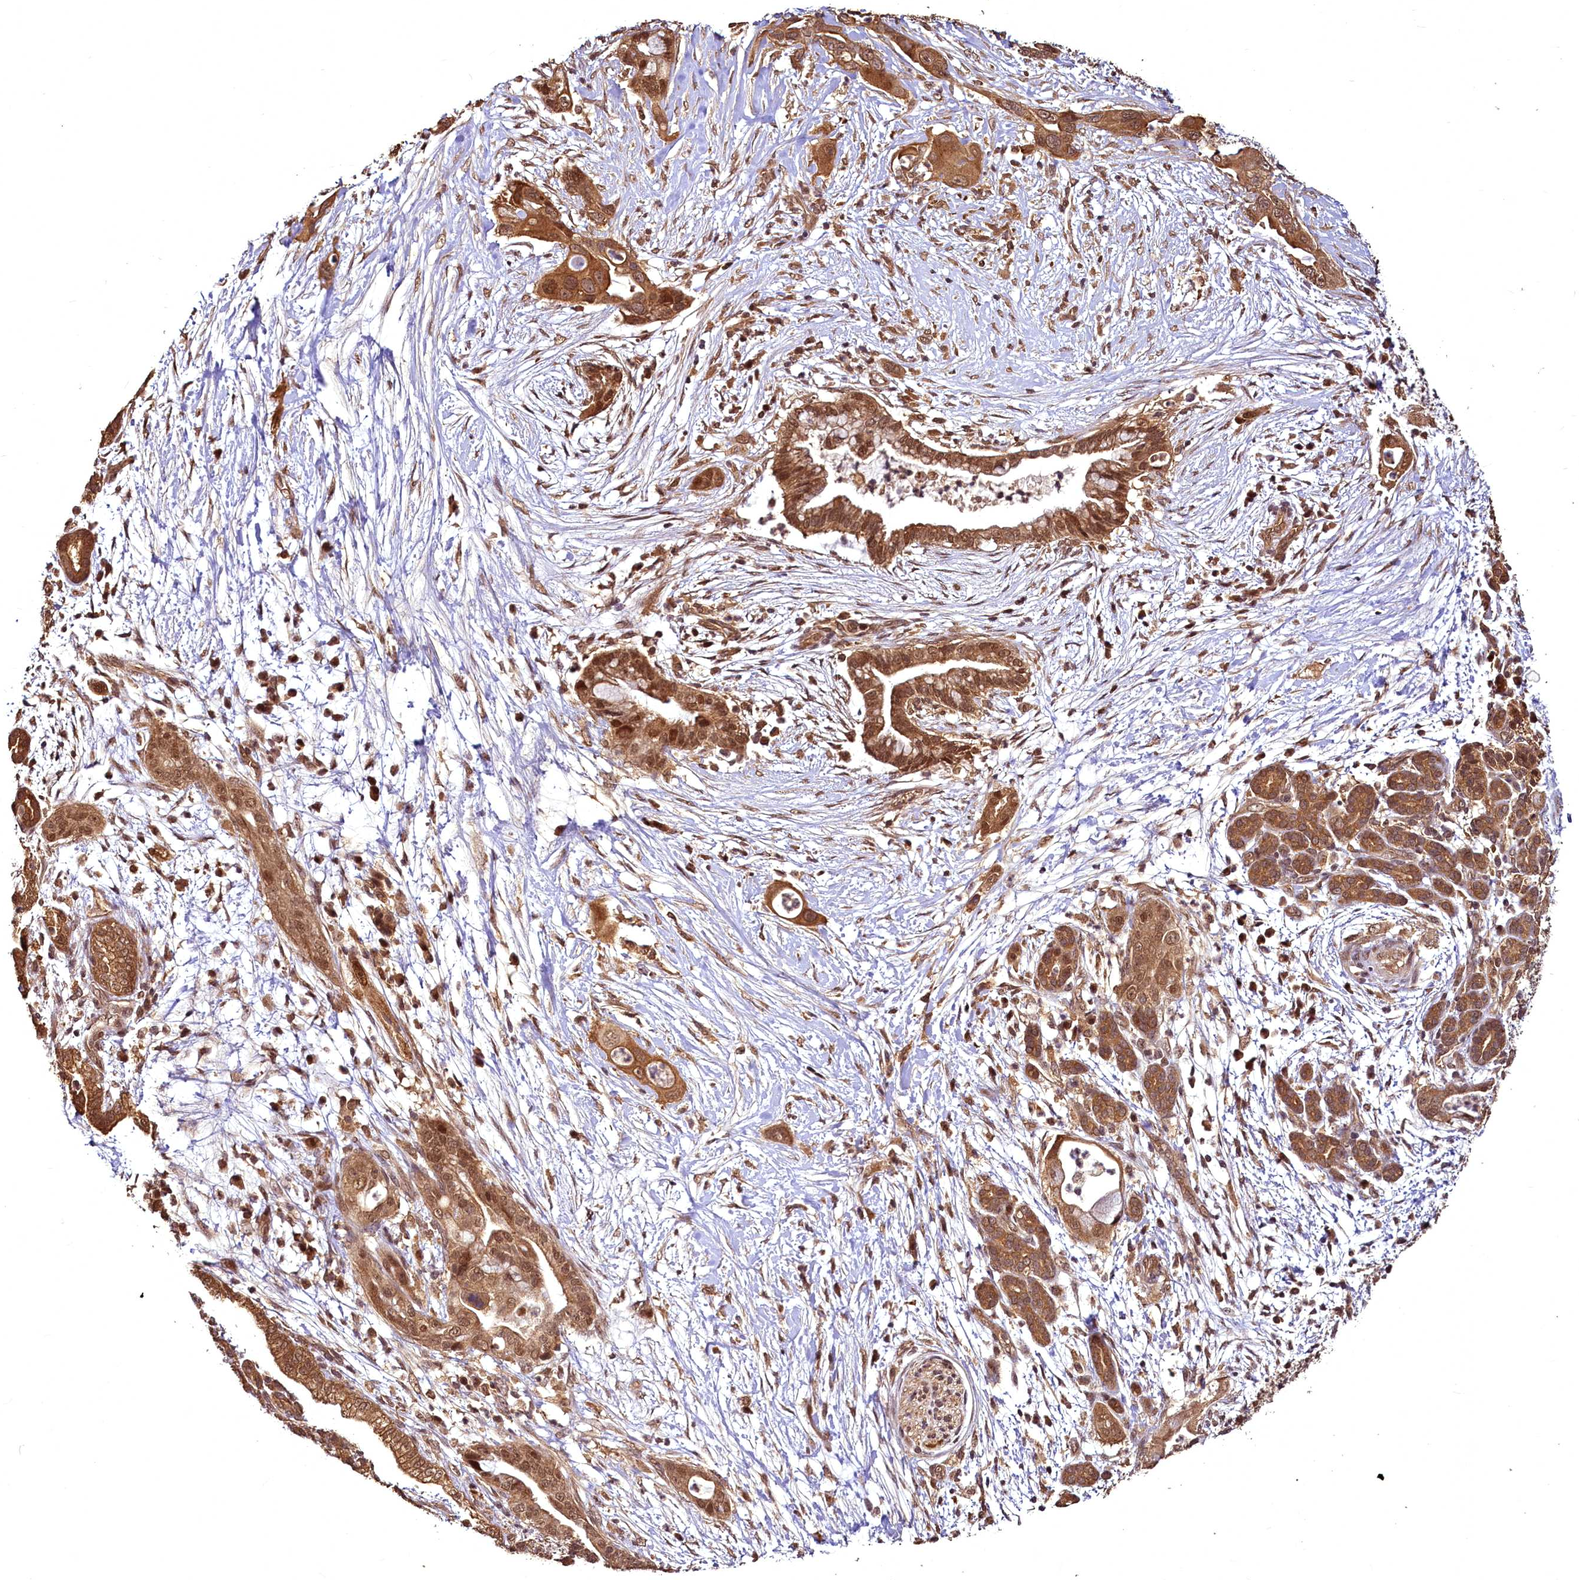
{"staining": {"intensity": "moderate", "quantity": ">75%", "location": "cytoplasmic/membranous,nuclear"}, "tissue": "pancreatic cancer", "cell_type": "Tumor cells", "image_type": "cancer", "snomed": [{"axis": "morphology", "description": "Adenocarcinoma, NOS"}, {"axis": "topography", "description": "Pancreas"}], "caption": "Pancreatic adenocarcinoma stained with a brown dye reveals moderate cytoplasmic/membranous and nuclear positive expression in approximately >75% of tumor cells.", "gene": "VPS51", "patient": {"sex": "male", "age": 59}}